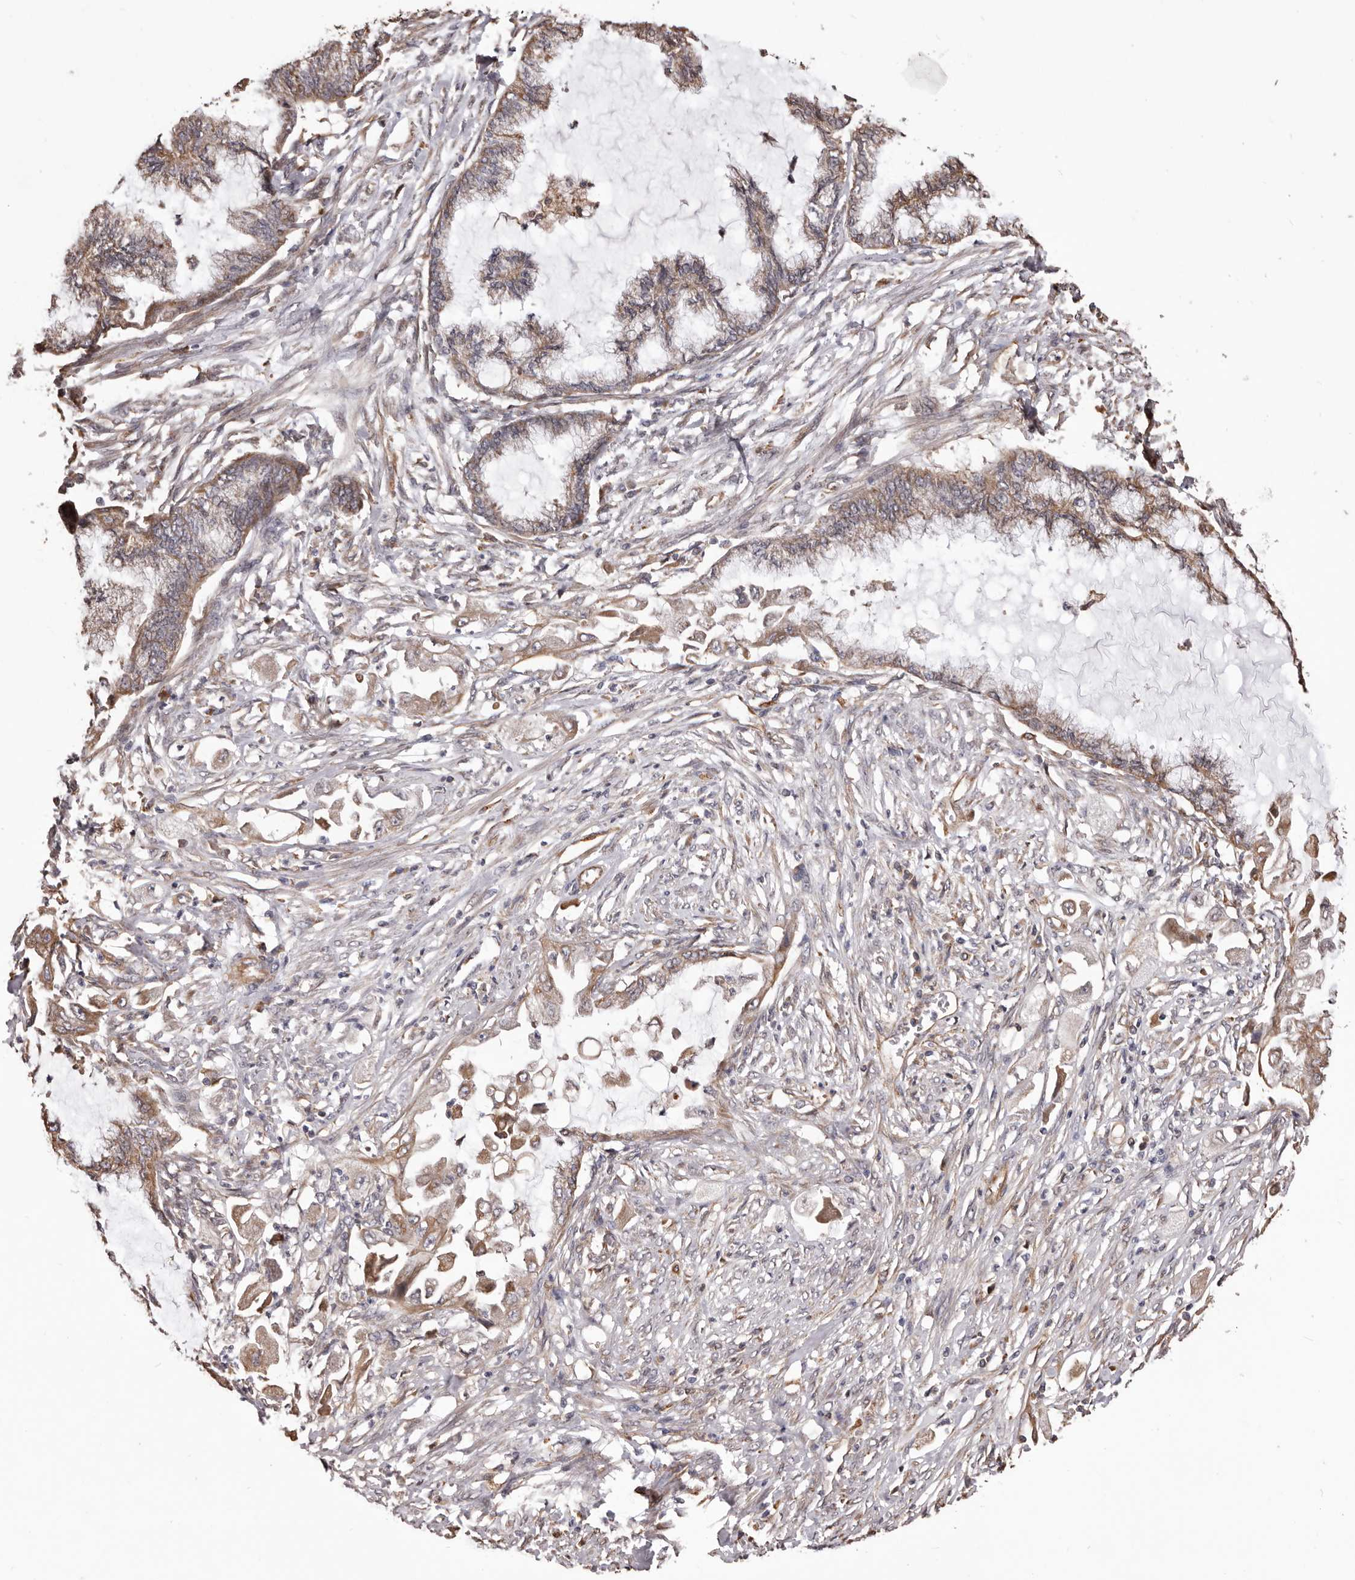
{"staining": {"intensity": "weak", "quantity": ">75%", "location": "cytoplasmic/membranous"}, "tissue": "endometrial cancer", "cell_type": "Tumor cells", "image_type": "cancer", "snomed": [{"axis": "morphology", "description": "Adenocarcinoma, NOS"}, {"axis": "topography", "description": "Endometrium"}], "caption": "A brown stain labels weak cytoplasmic/membranous positivity of a protein in endometrial cancer (adenocarcinoma) tumor cells.", "gene": "CEP104", "patient": {"sex": "female", "age": 86}}